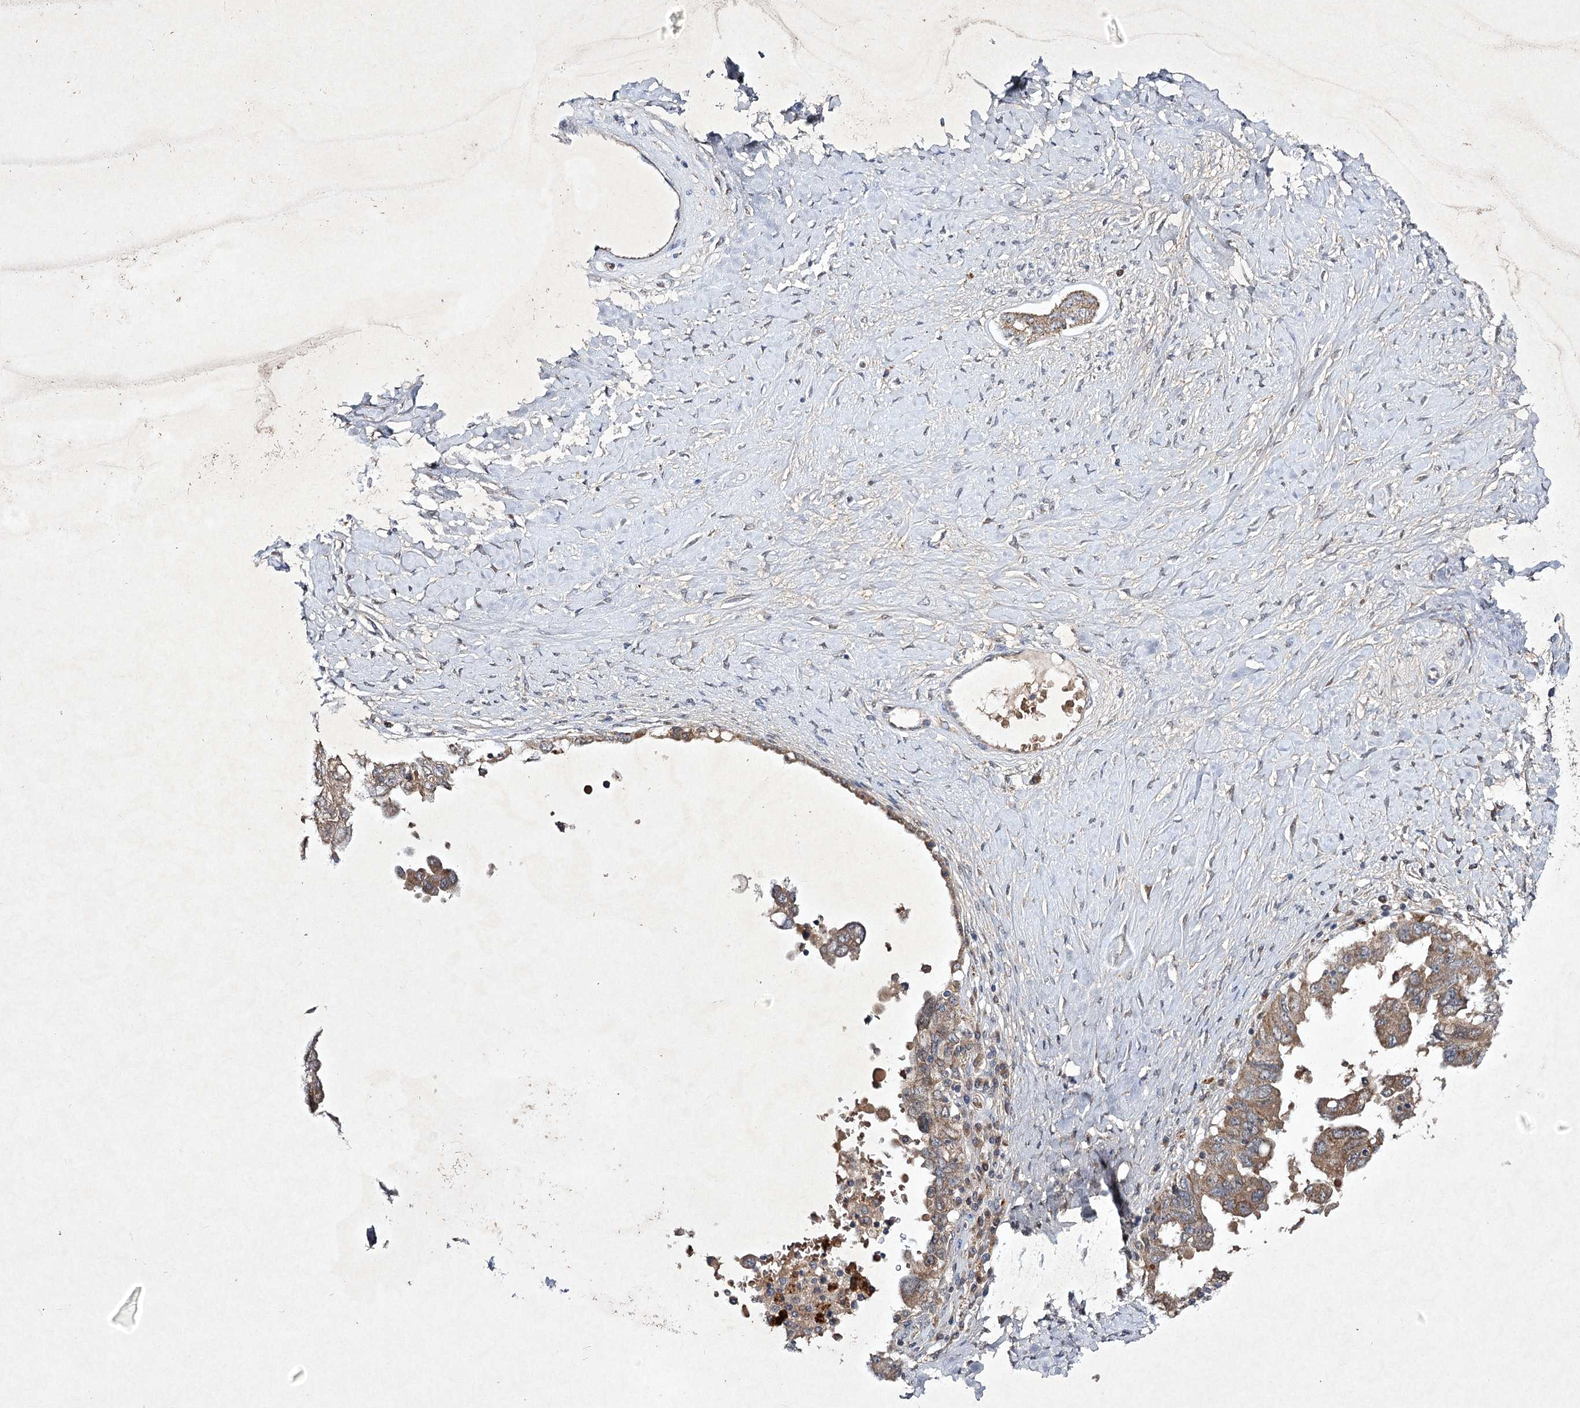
{"staining": {"intensity": "moderate", "quantity": "25%-75%", "location": "cytoplasmic/membranous"}, "tissue": "ovarian cancer", "cell_type": "Tumor cells", "image_type": "cancer", "snomed": [{"axis": "morphology", "description": "Carcinoma, endometroid"}, {"axis": "topography", "description": "Ovary"}], "caption": "High-magnification brightfield microscopy of ovarian cancer (endometroid carcinoma) stained with DAB (3,3'-diaminobenzidine) (brown) and counterstained with hematoxylin (blue). tumor cells exhibit moderate cytoplasmic/membranous staining is present in approximately25%-75% of cells.", "gene": "PYROXD2", "patient": {"sex": "female", "age": 62}}